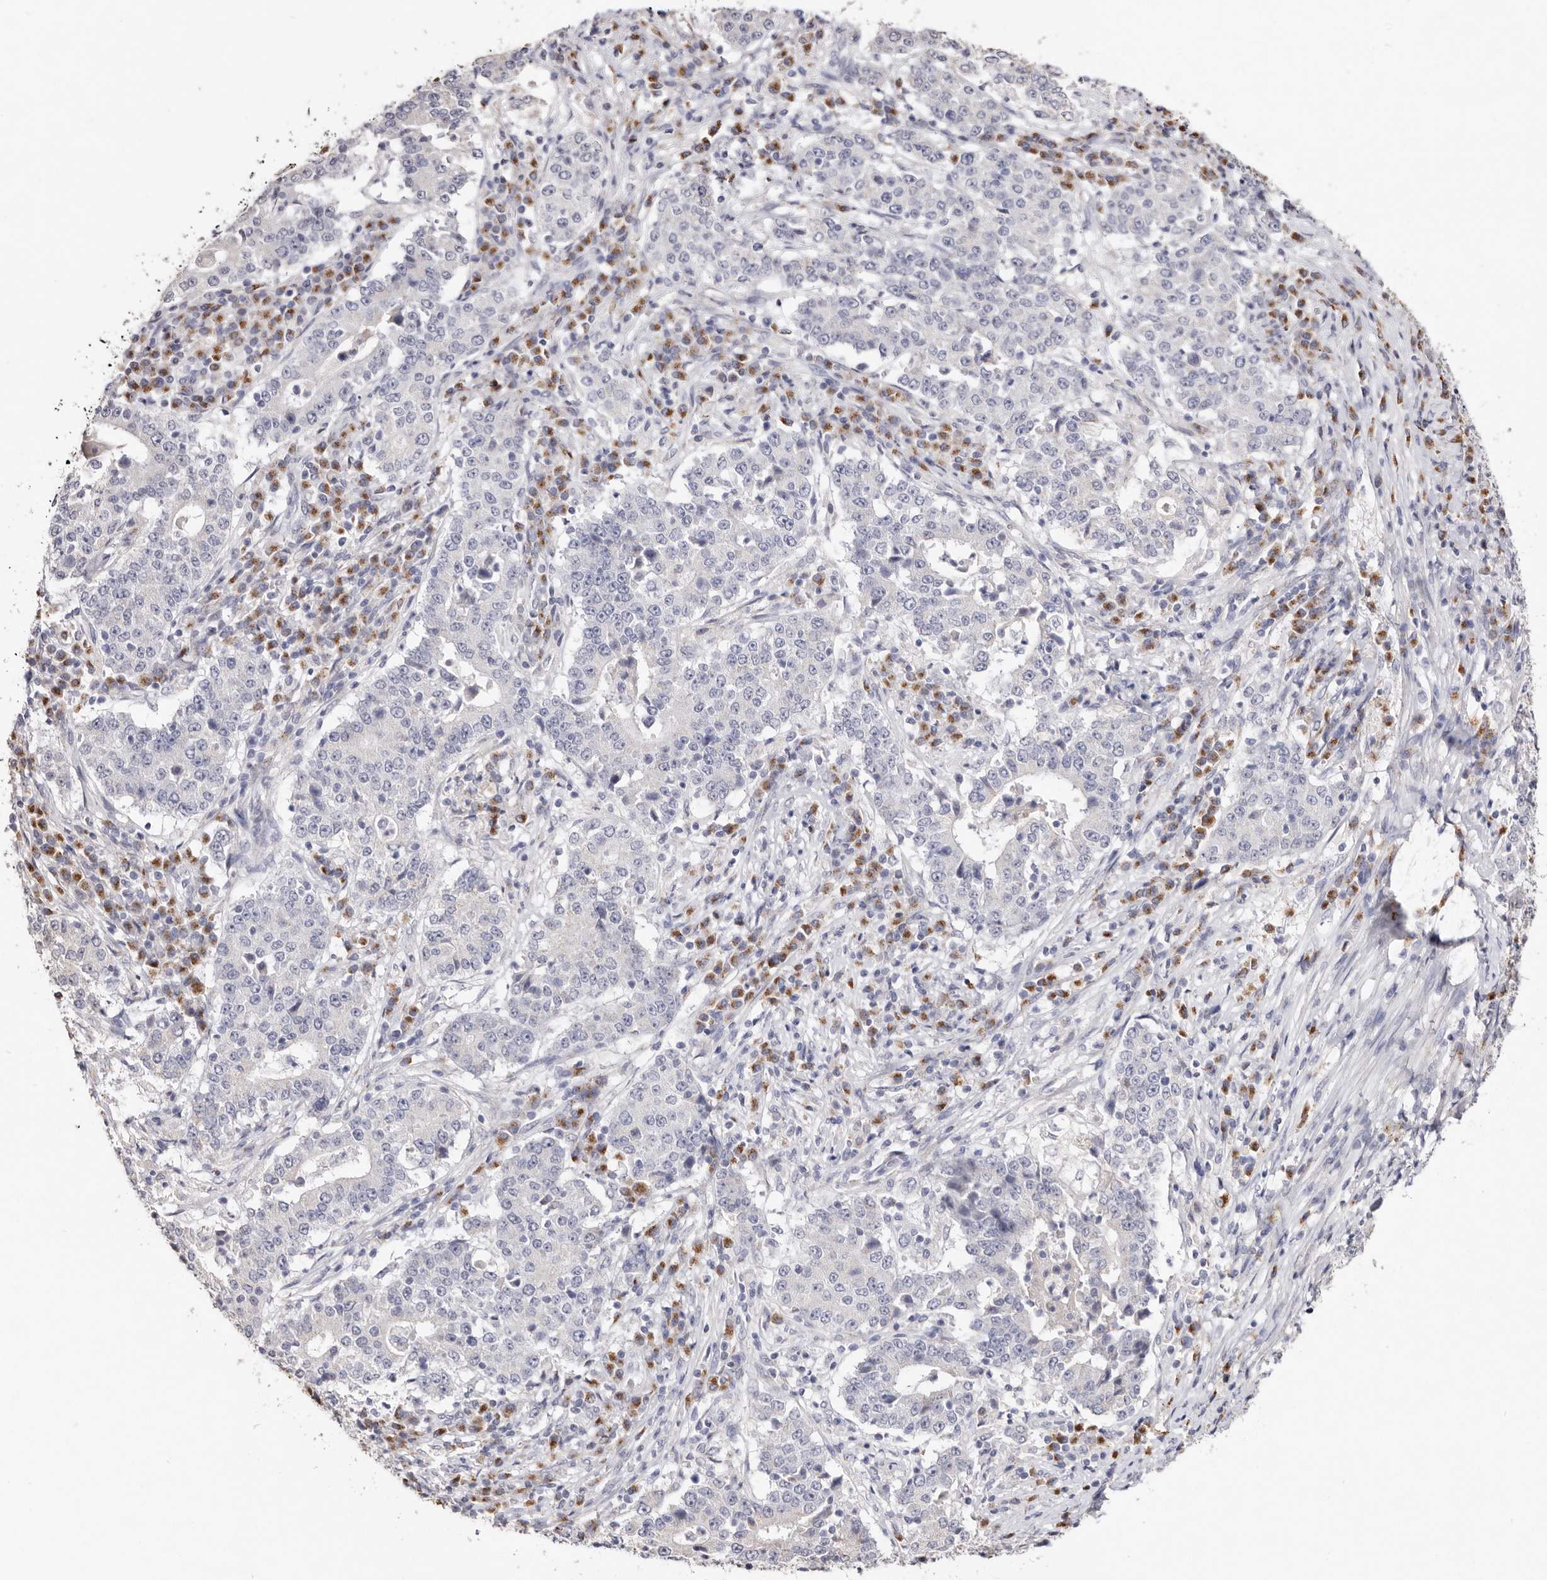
{"staining": {"intensity": "negative", "quantity": "none", "location": "none"}, "tissue": "stomach cancer", "cell_type": "Tumor cells", "image_type": "cancer", "snomed": [{"axis": "morphology", "description": "Adenocarcinoma, NOS"}, {"axis": "topography", "description": "Stomach"}], "caption": "Micrograph shows no significant protein expression in tumor cells of stomach adenocarcinoma. (Stains: DAB (3,3'-diaminobenzidine) IHC with hematoxylin counter stain, Microscopy: brightfield microscopy at high magnification).", "gene": "LGALS7B", "patient": {"sex": "male", "age": 59}}